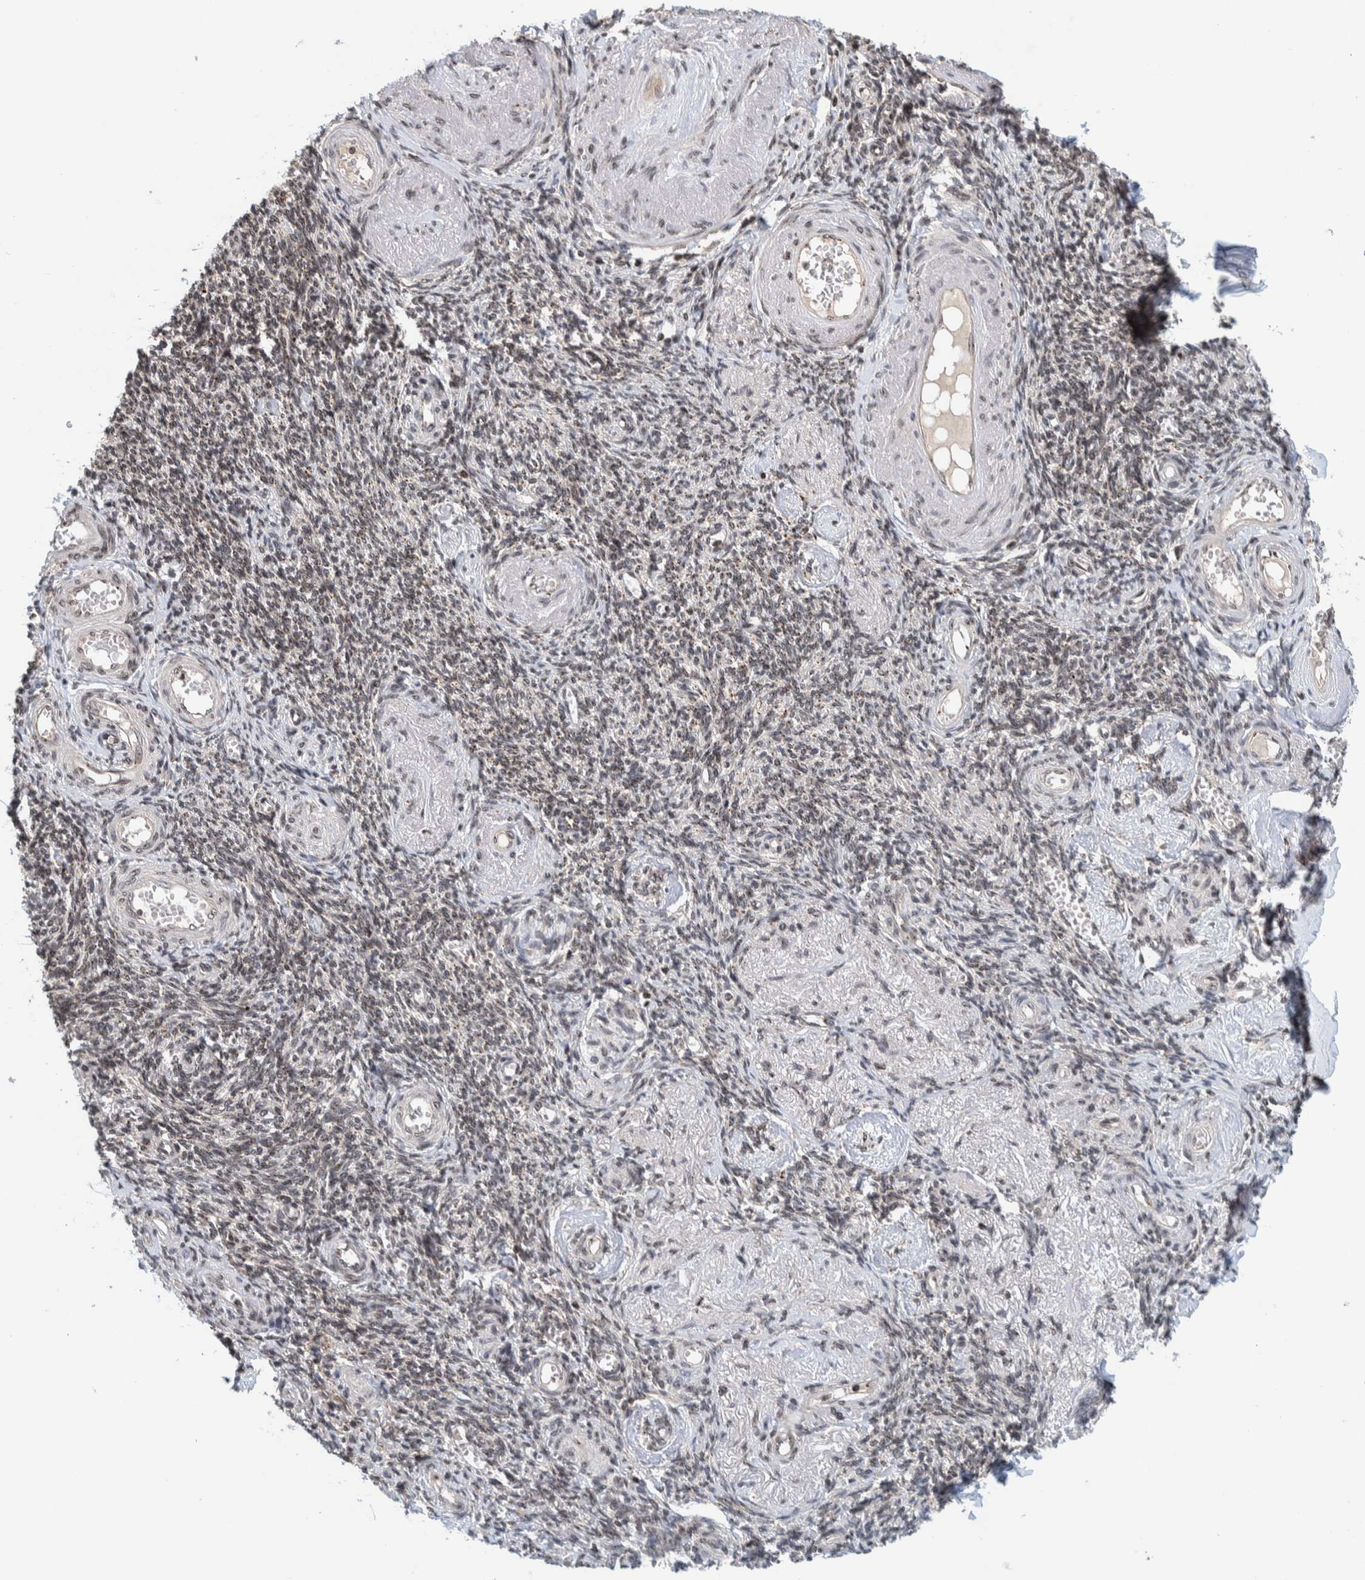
{"staining": {"intensity": "weak", "quantity": ">75%", "location": "nuclear"}, "tissue": "adipose tissue", "cell_type": "Adipocytes", "image_type": "normal", "snomed": [{"axis": "morphology", "description": "Normal tissue, NOS"}, {"axis": "topography", "description": "Vascular tissue"}, {"axis": "topography", "description": "Fallopian tube"}, {"axis": "topography", "description": "Ovary"}], "caption": "Adipose tissue stained for a protein demonstrates weak nuclear positivity in adipocytes.", "gene": "CCDC182", "patient": {"sex": "female", "age": 67}}